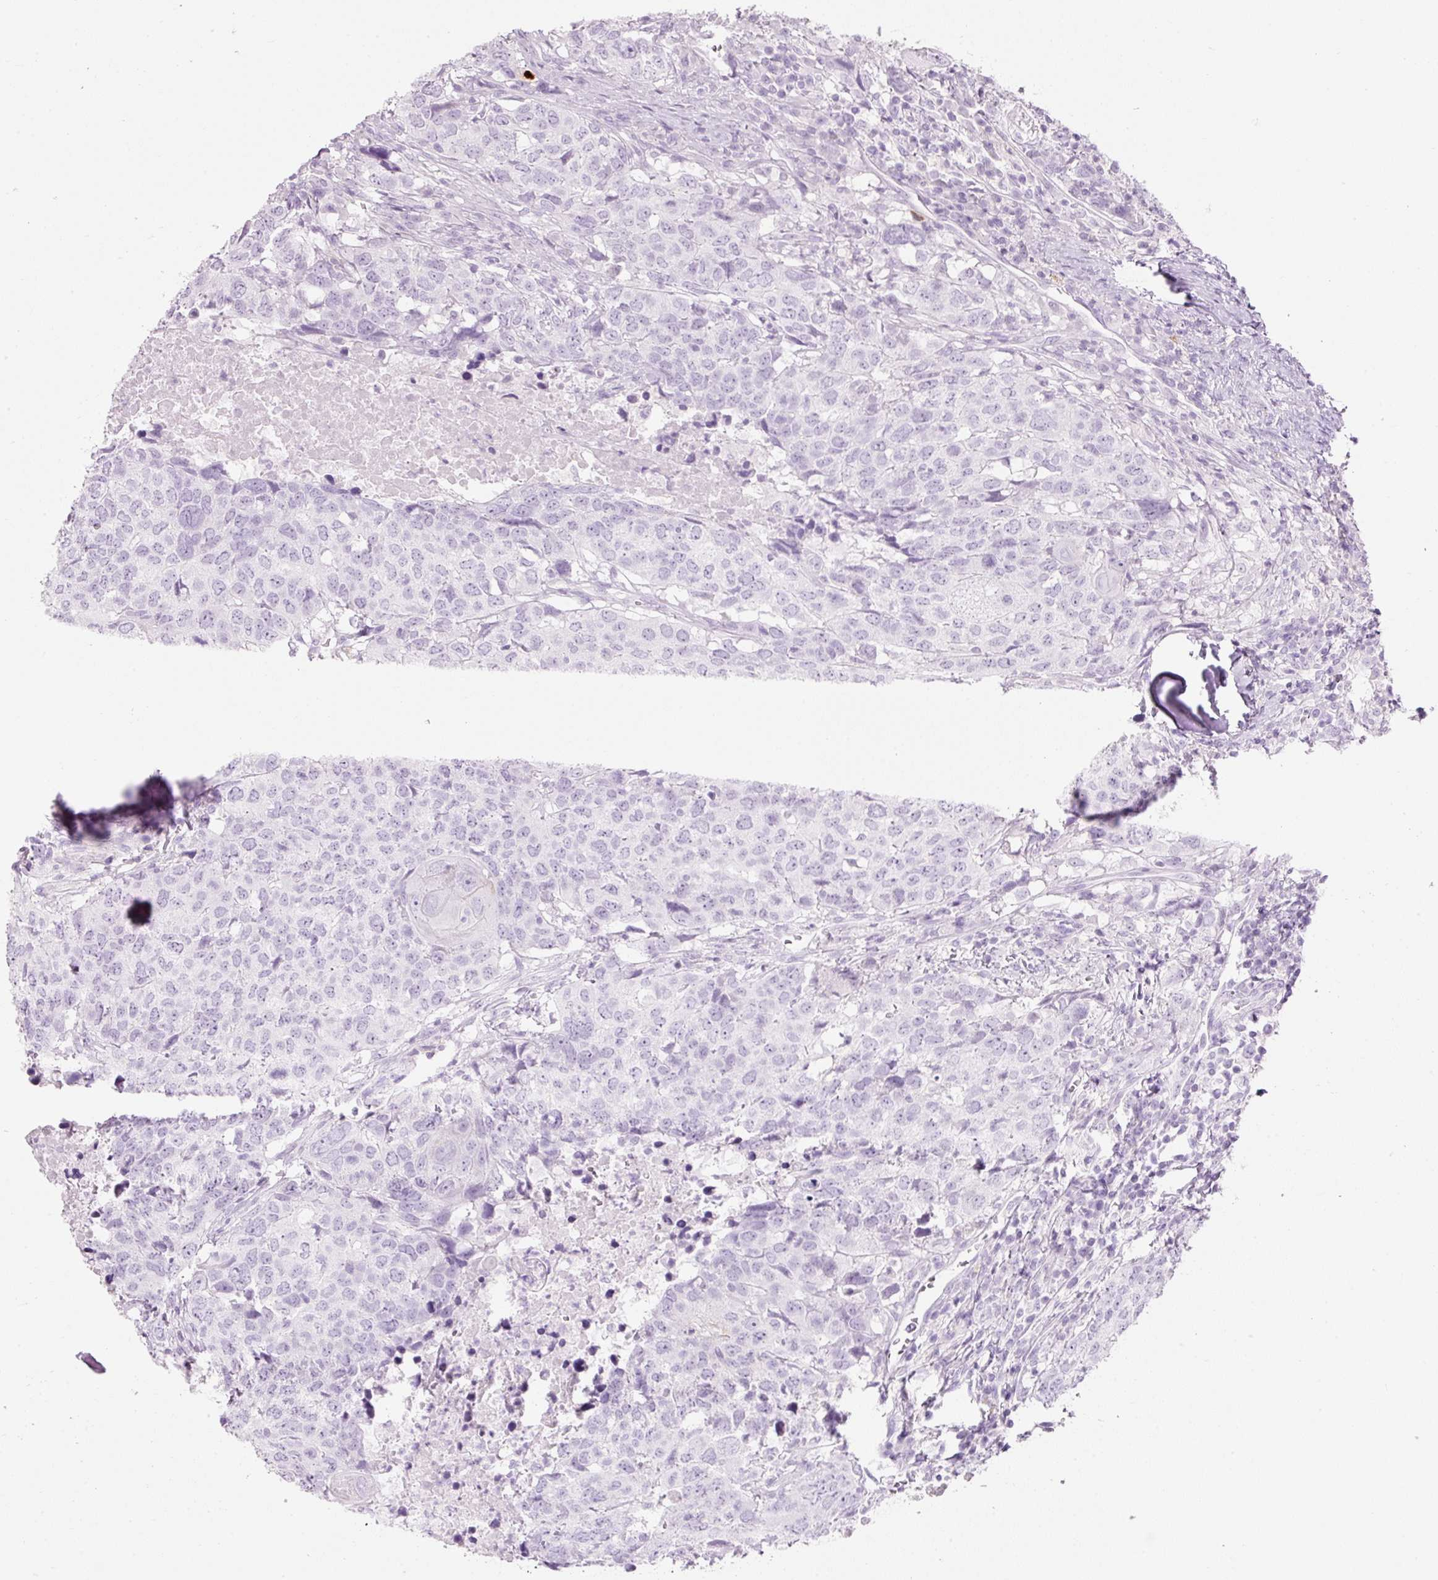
{"staining": {"intensity": "negative", "quantity": "none", "location": "none"}, "tissue": "head and neck cancer", "cell_type": "Tumor cells", "image_type": "cancer", "snomed": [{"axis": "morphology", "description": "Normal tissue, NOS"}, {"axis": "morphology", "description": "Squamous cell carcinoma, NOS"}, {"axis": "topography", "description": "Skeletal muscle"}, {"axis": "topography", "description": "Vascular tissue"}, {"axis": "topography", "description": "Peripheral nerve tissue"}, {"axis": "topography", "description": "Head-Neck"}], "caption": "Human head and neck cancer stained for a protein using IHC shows no positivity in tumor cells.", "gene": "CMA1", "patient": {"sex": "male", "age": 66}}